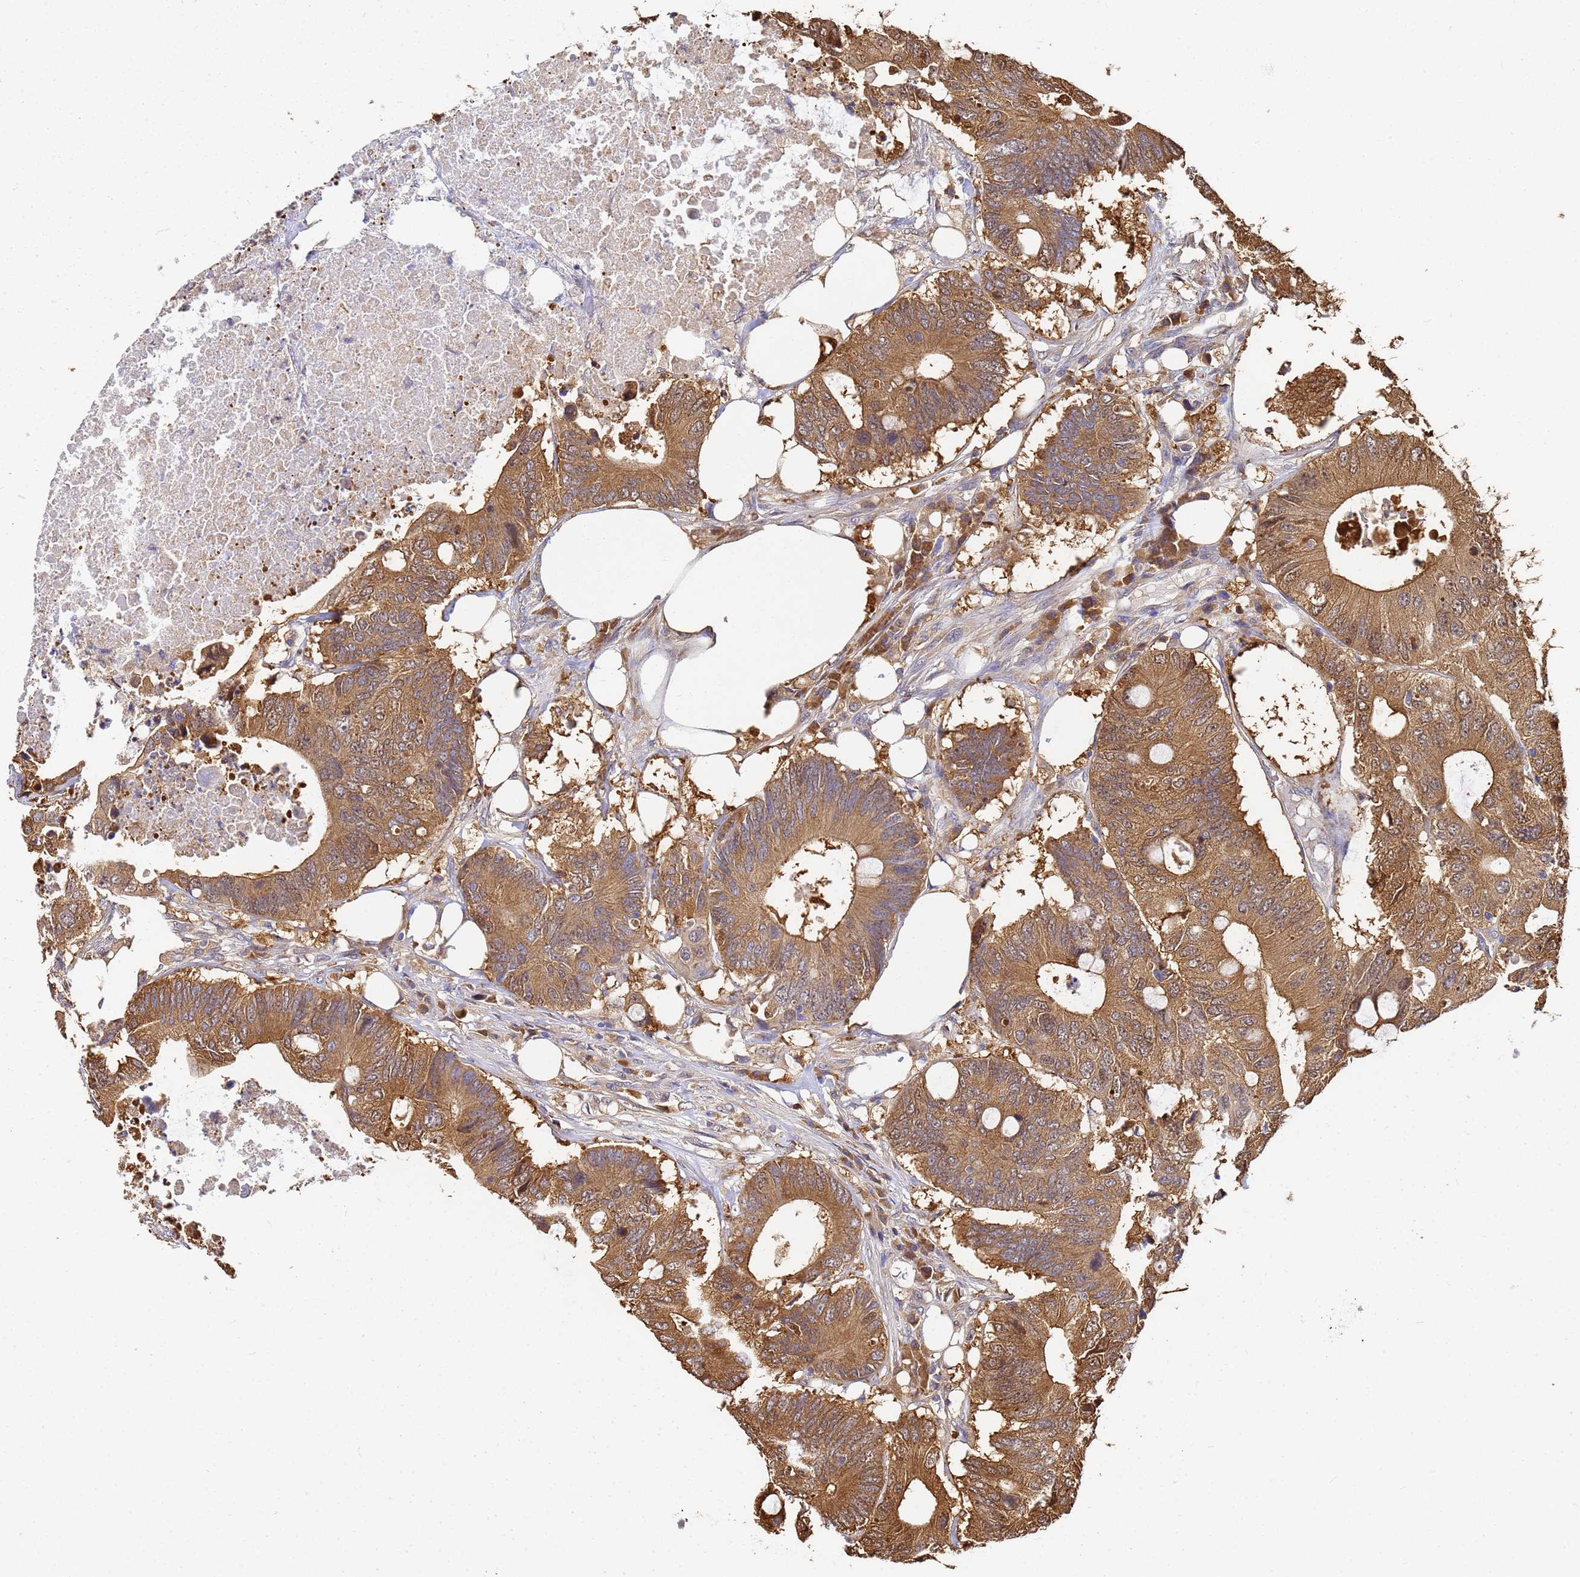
{"staining": {"intensity": "moderate", "quantity": ">75%", "location": "cytoplasmic/membranous"}, "tissue": "colorectal cancer", "cell_type": "Tumor cells", "image_type": "cancer", "snomed": [{"axis": "morphology", "description": "Adenocarcinoma, NOS"}, {"axis": "topography", "description": "Colon"}], "caption": "High-magnification brightfield microscopy of colorectal adenocarcinoma stained with DAB (3,3'-diaminobenzidine) (brown) and counterstained with hematoxylin (blue). tumor cells exhibit moderate cytoplasmic/membranous positivity is seen in about>75% of cells.", "gene": "NME1-NME2", "patient": {"sex": "male", "age": 71}}